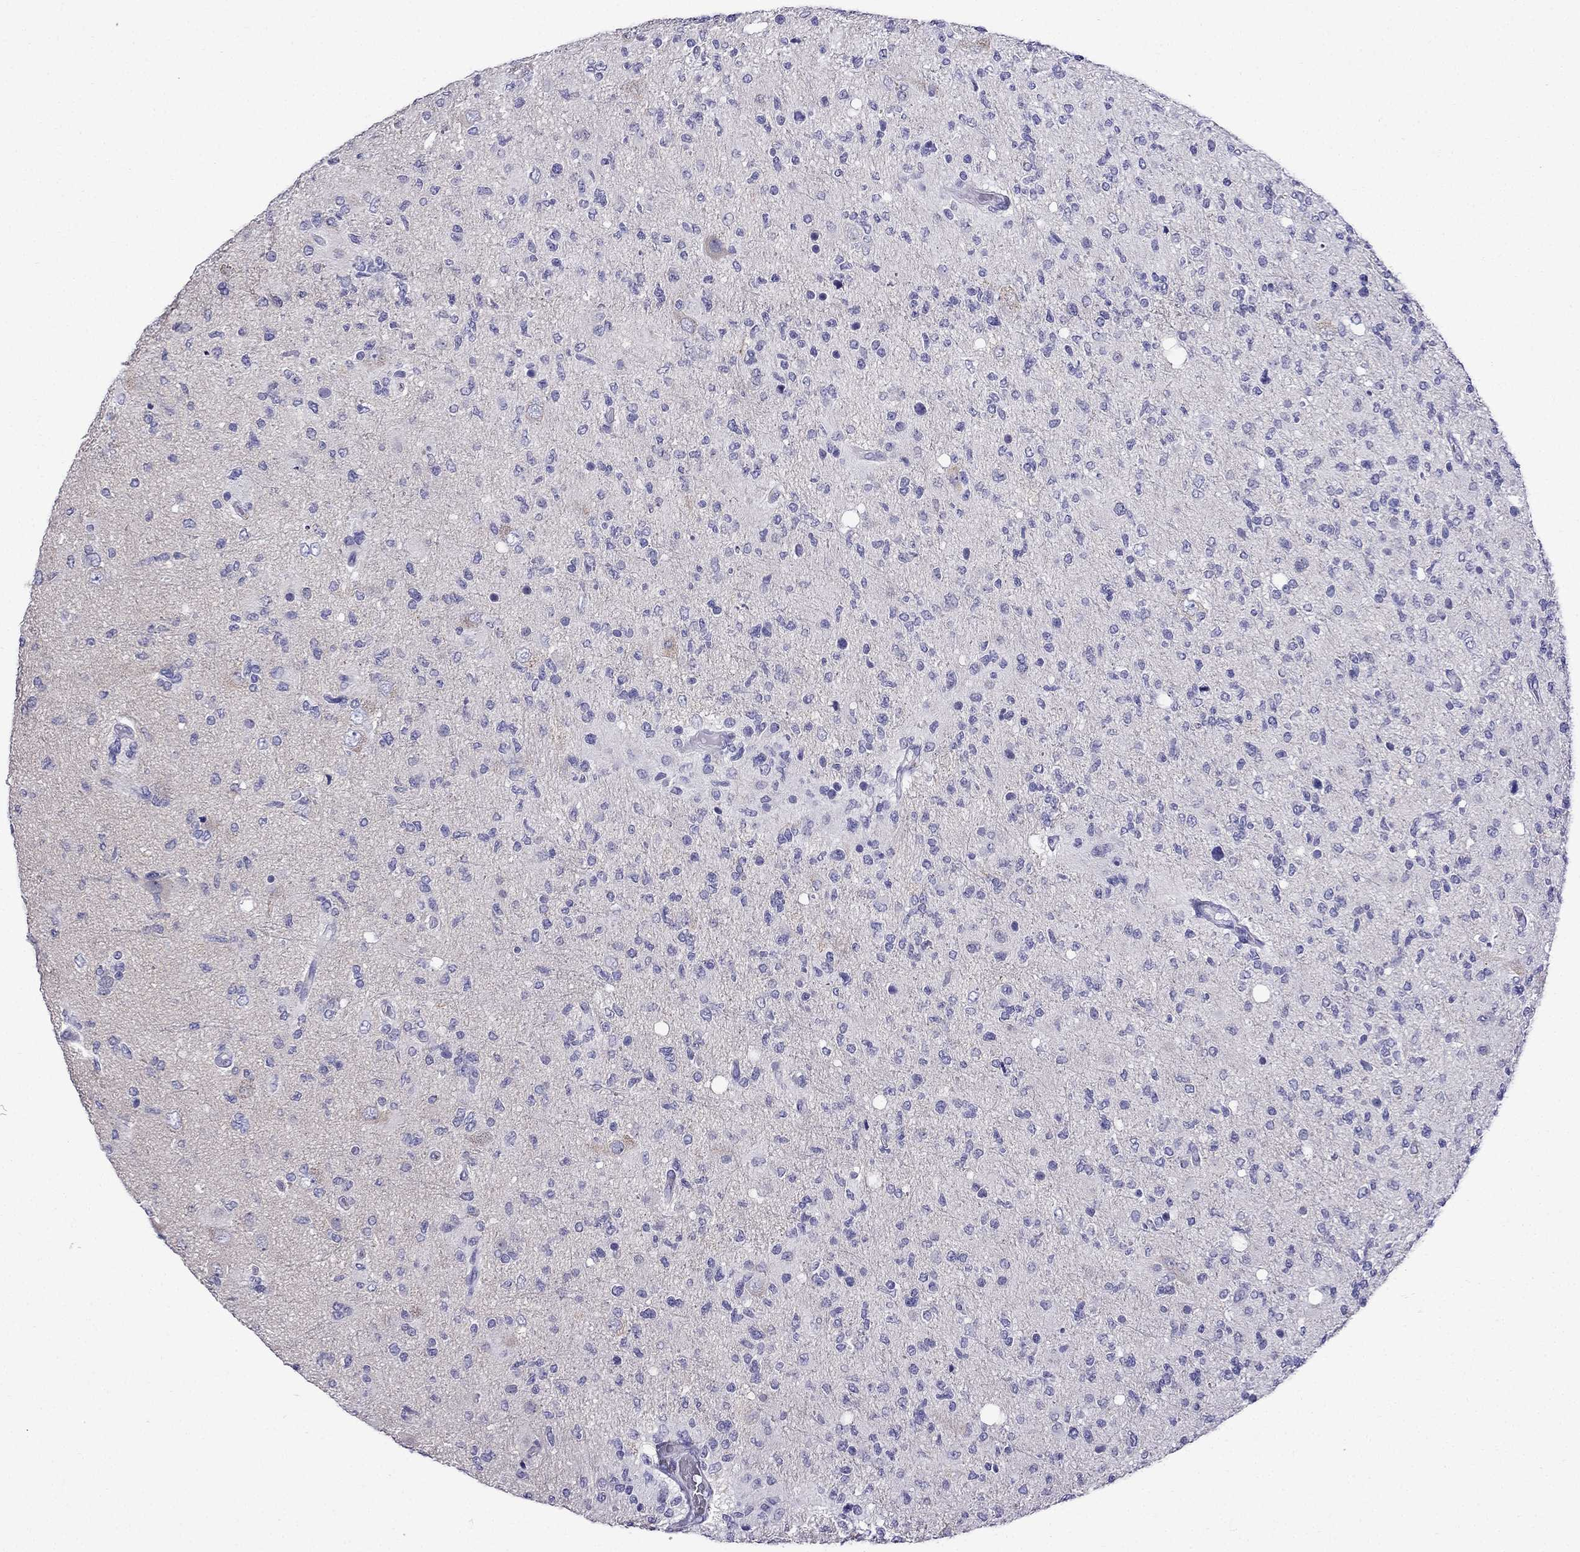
{"staining": {"intensity": "negative", "quantity": "none", "location": "none"}, "tissue": "glioma", "cell_type": "Tumor cells", "image_type": "cancer", "snomed": [{"axis": "morphology", "description": "Glioma, malignant, High grade"}, {"axis": "topography", "description": "Cerebral cortex"}], "caption": "Tumor cells show no significant staining in malignant glioma (high-grade).", "gene": "ERC2", "patient": {"sex": "male", "age": 70}}